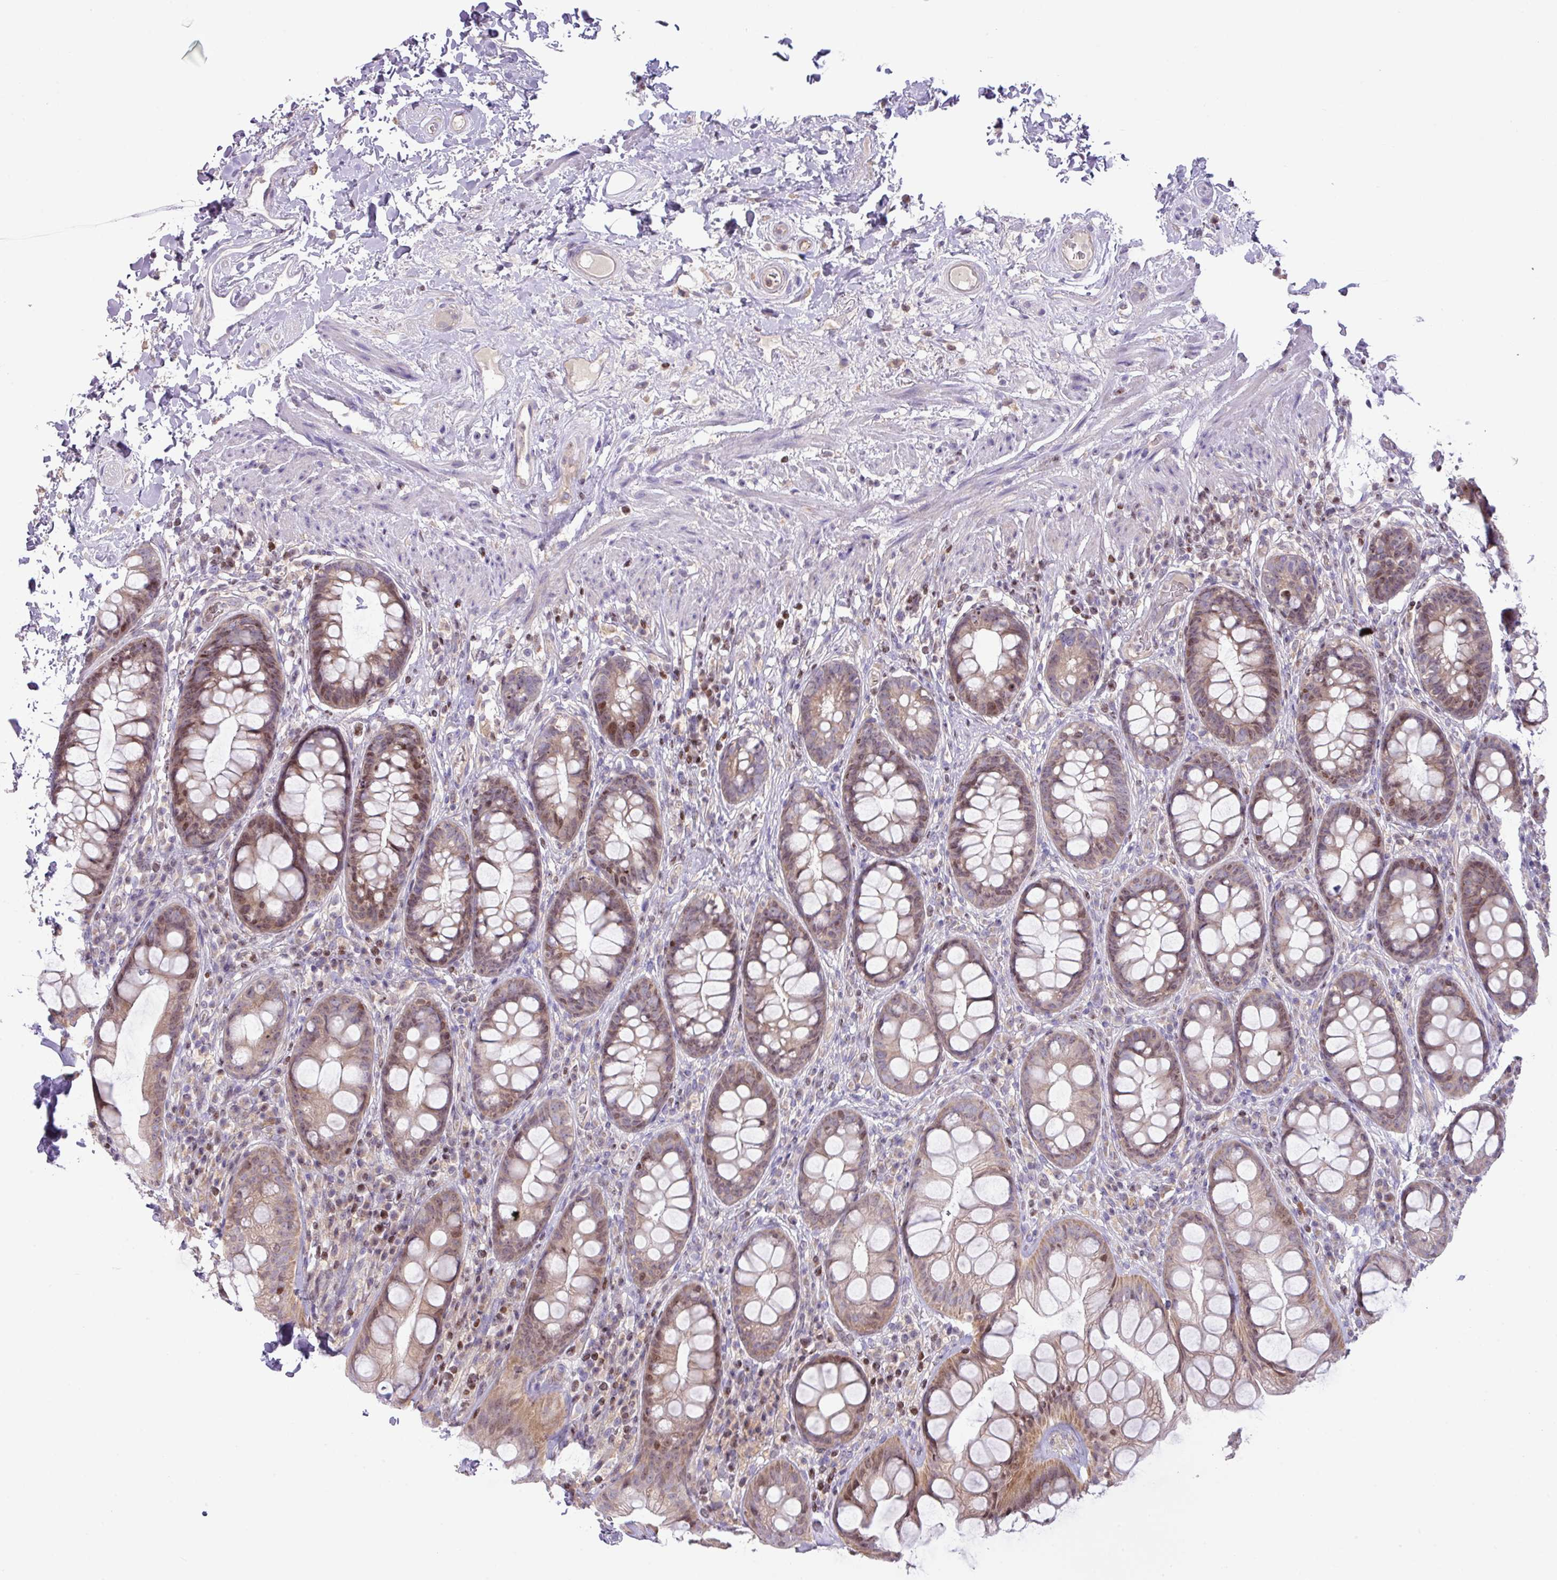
{"staining": {"intensity": "moderate", "quantity": ">75%", "location": "cytoplasmic/membranous"}, "tissue": "rectum", "cell_type": "Glandular cells", "image_type": "normal", "snomed": [{"axis": "morphology", "description": "Normal tissue, NOS"}, {"axis": "topography", "description": "Rectum"}], "caption": "Rectum stained for a protein (brown) exhibits moderate cytoplasmic/membranous positive staining in about >75% of glandular cells.", "gene": "ZNF394", "patient": {"sex": "male", "age": 74}}